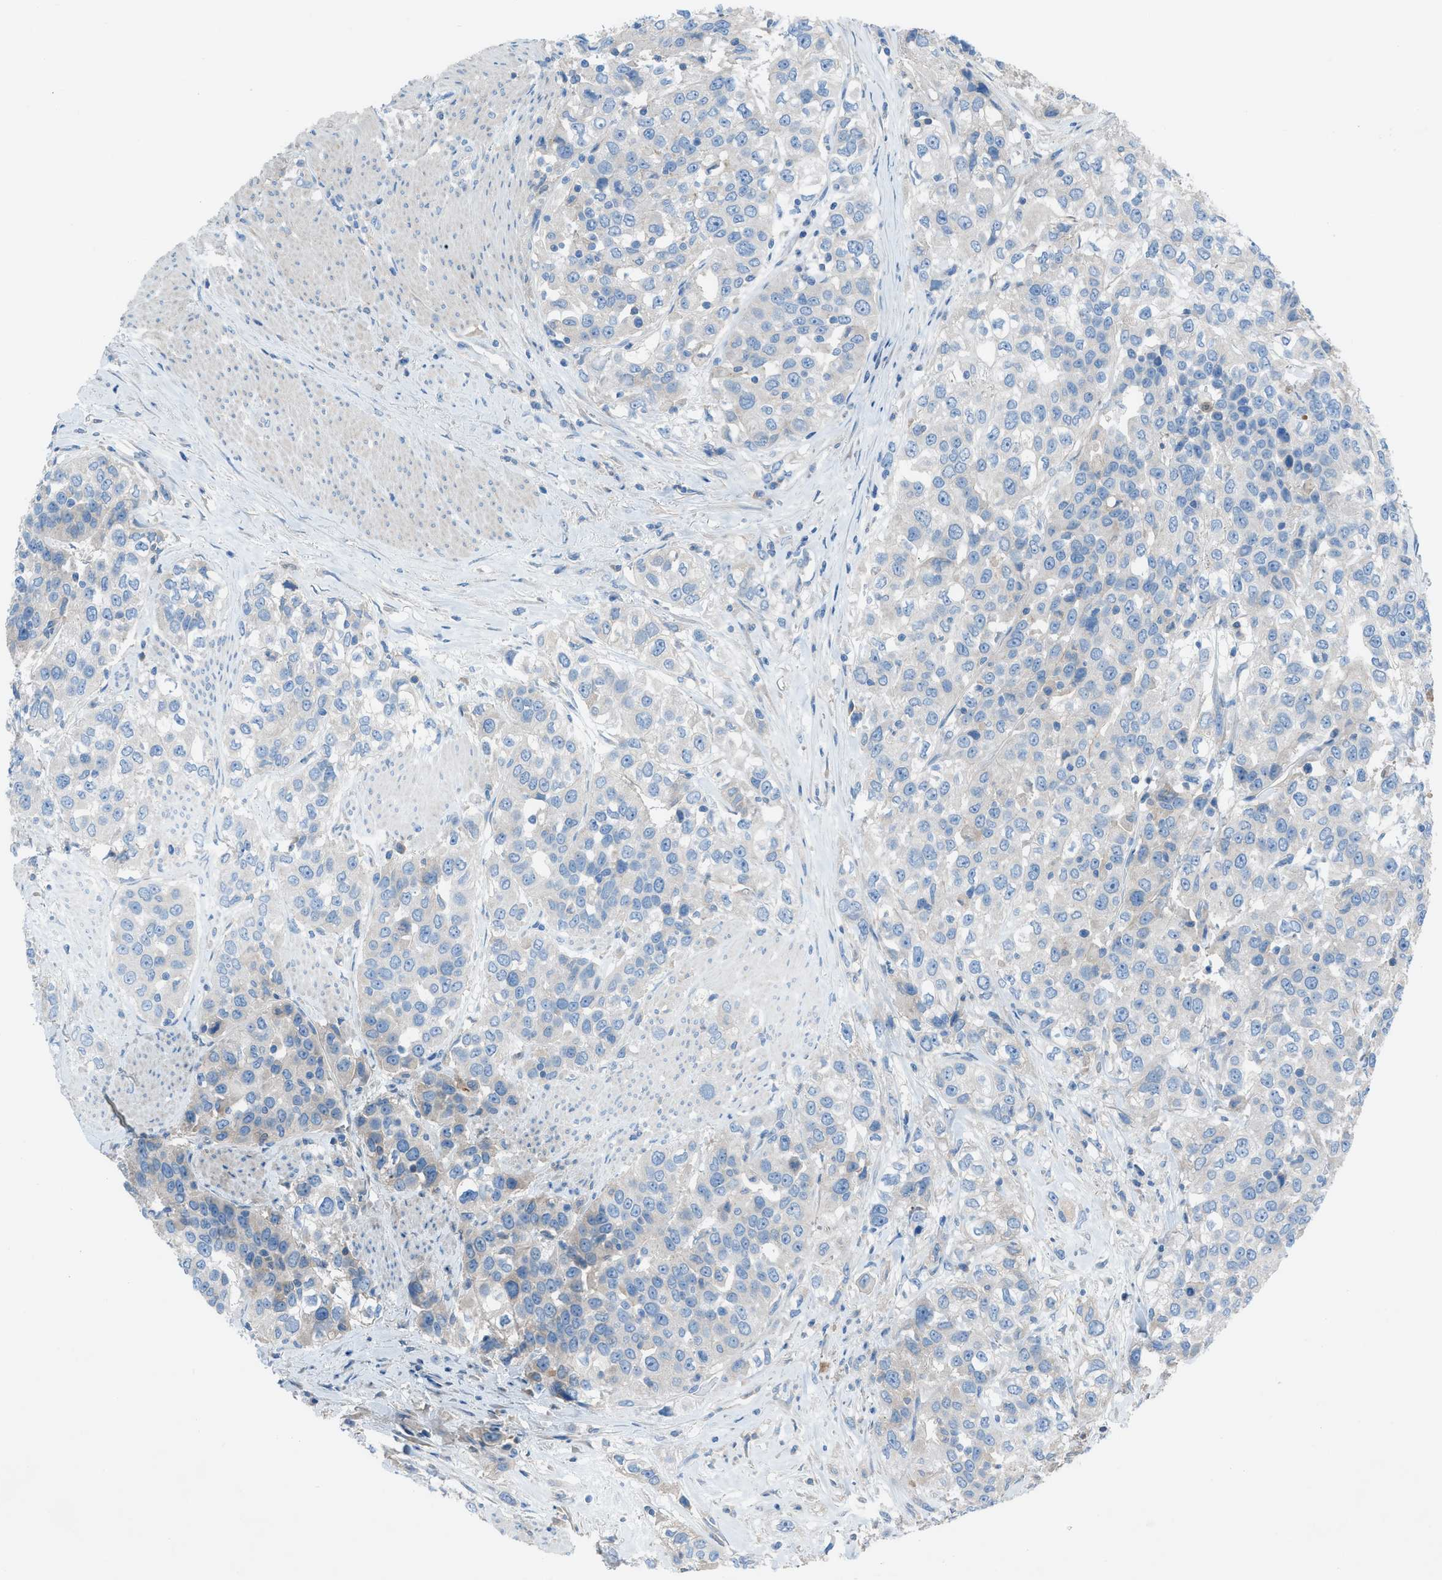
{"staining": {"intensity": "negative", "quantity": "none", "location": "none"}, "tissue": "urothelial cancer", "cell_type": "Tumor cells", "image_type": "cancer", "snomed": [{"axis": "morphology", "description": "Urothelial carcinoma, High grade"}, {"axis": "topography", "description": "Urinary bladder"}], "caption": "IHC histopathology image of neoplastic tissue: urothelial cancer stained with DAB (3,3'-diaminobenzidine) shows no significant protein staining in tumor cells.", "gene": "C5AR2", "patient": {"sex": "female", "age": 80}}